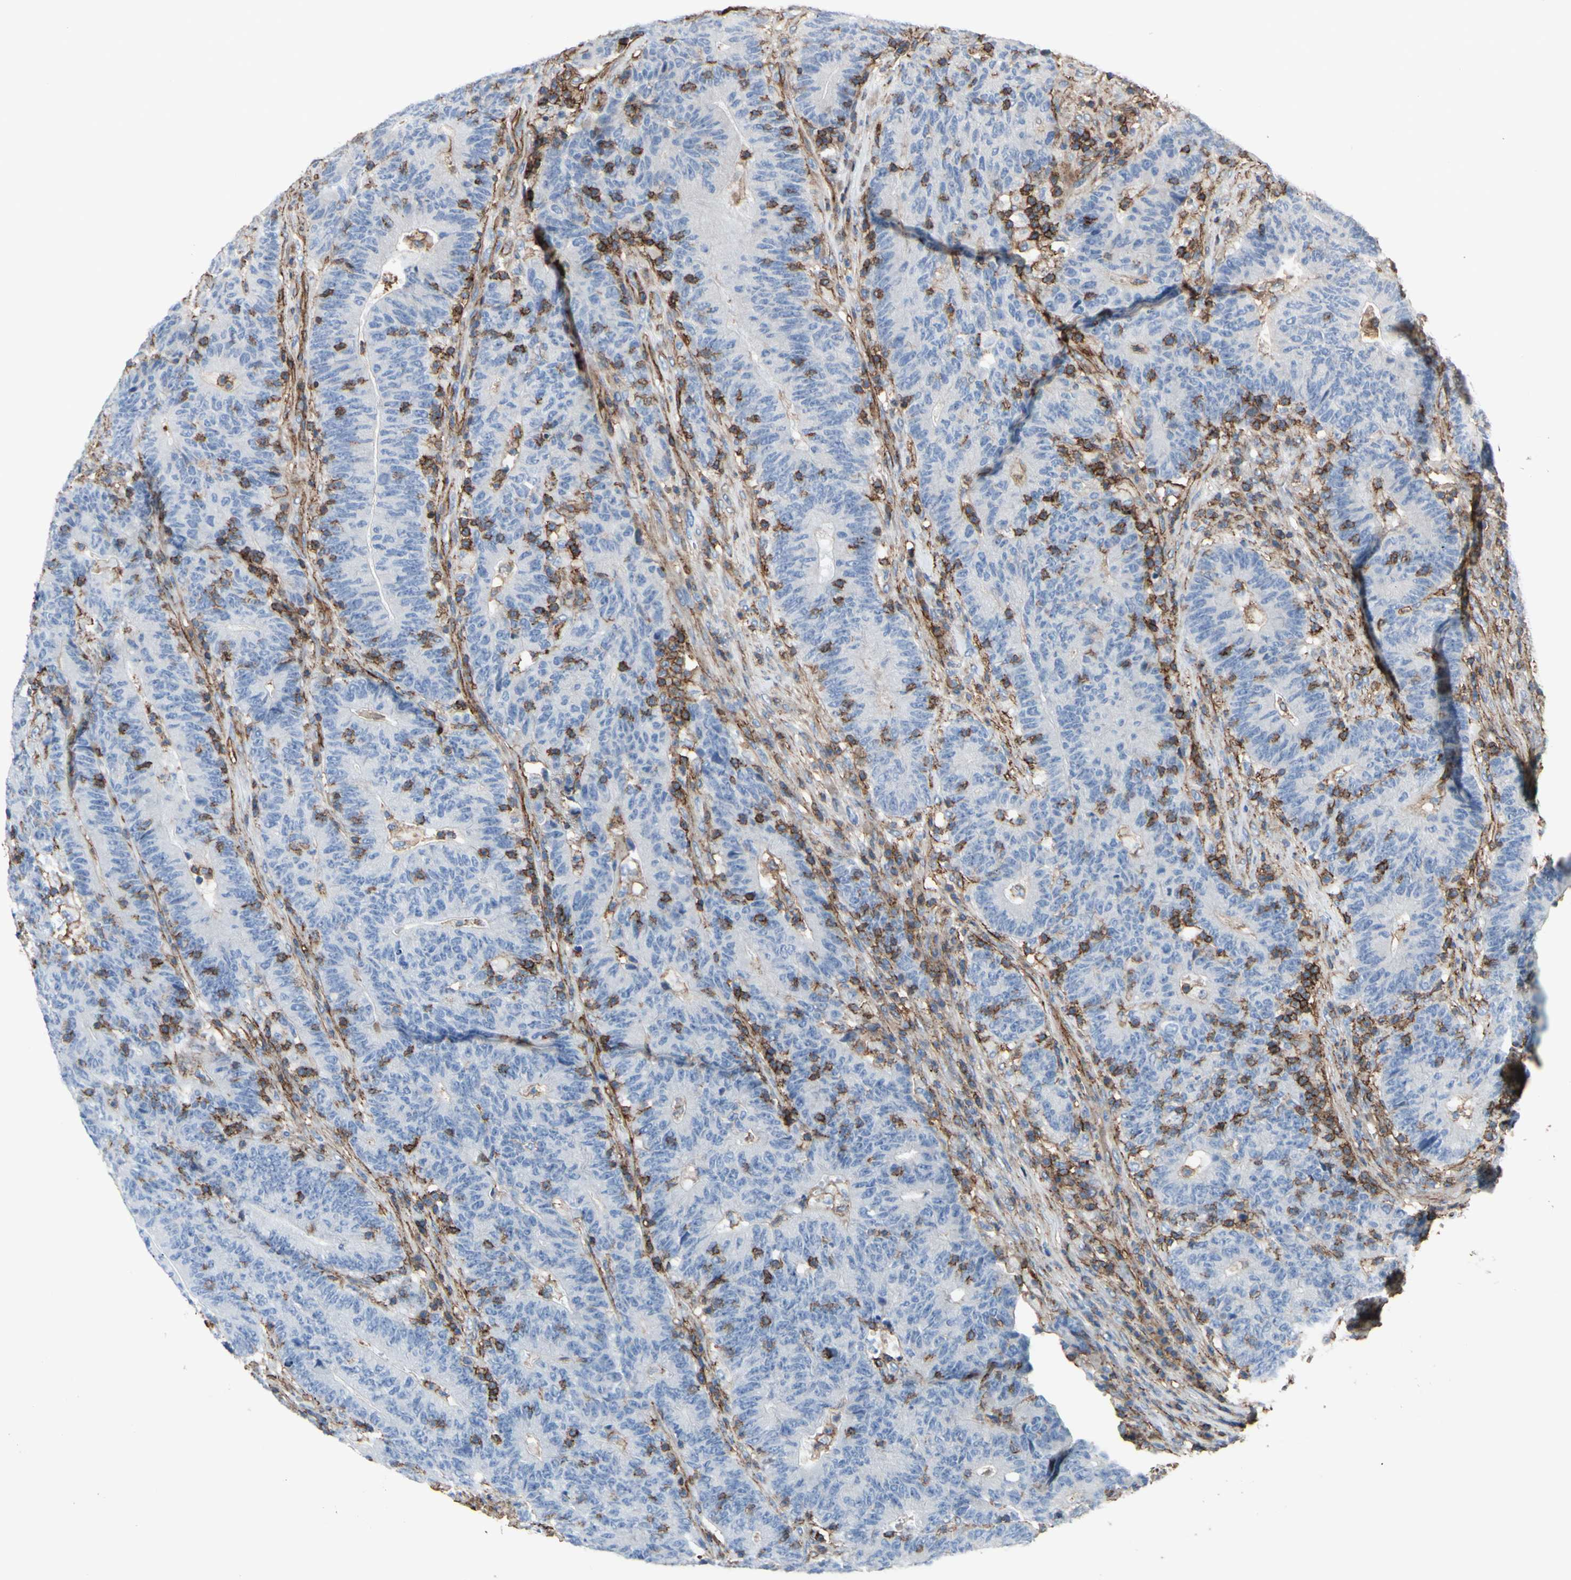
{"staining": {"intensity": "negative", "quantity": "none", "location": "none"}, "tissue": "colorectal cancer", "cell_type": "Tumor cells", "image_type": "cancer", "snomed": [{"axis": "morphology", "description": "Normal tissue, NOS"}, {"axis": "morphology", "description": "Adenocarcinoma, NOS"}, {"axis": "topography", "description": "Colon"}], "caption": "Tumor cells are negative for protein expression in human colorectal adenocarcinoma. The staining was performed using DAB to visualize the protein expression in brown, while the nuclei were stained in blue with hematoxylin (Magnification: 20x).", "gene": "ANXA6", "patient": {"sex": "female", "age": 75}}